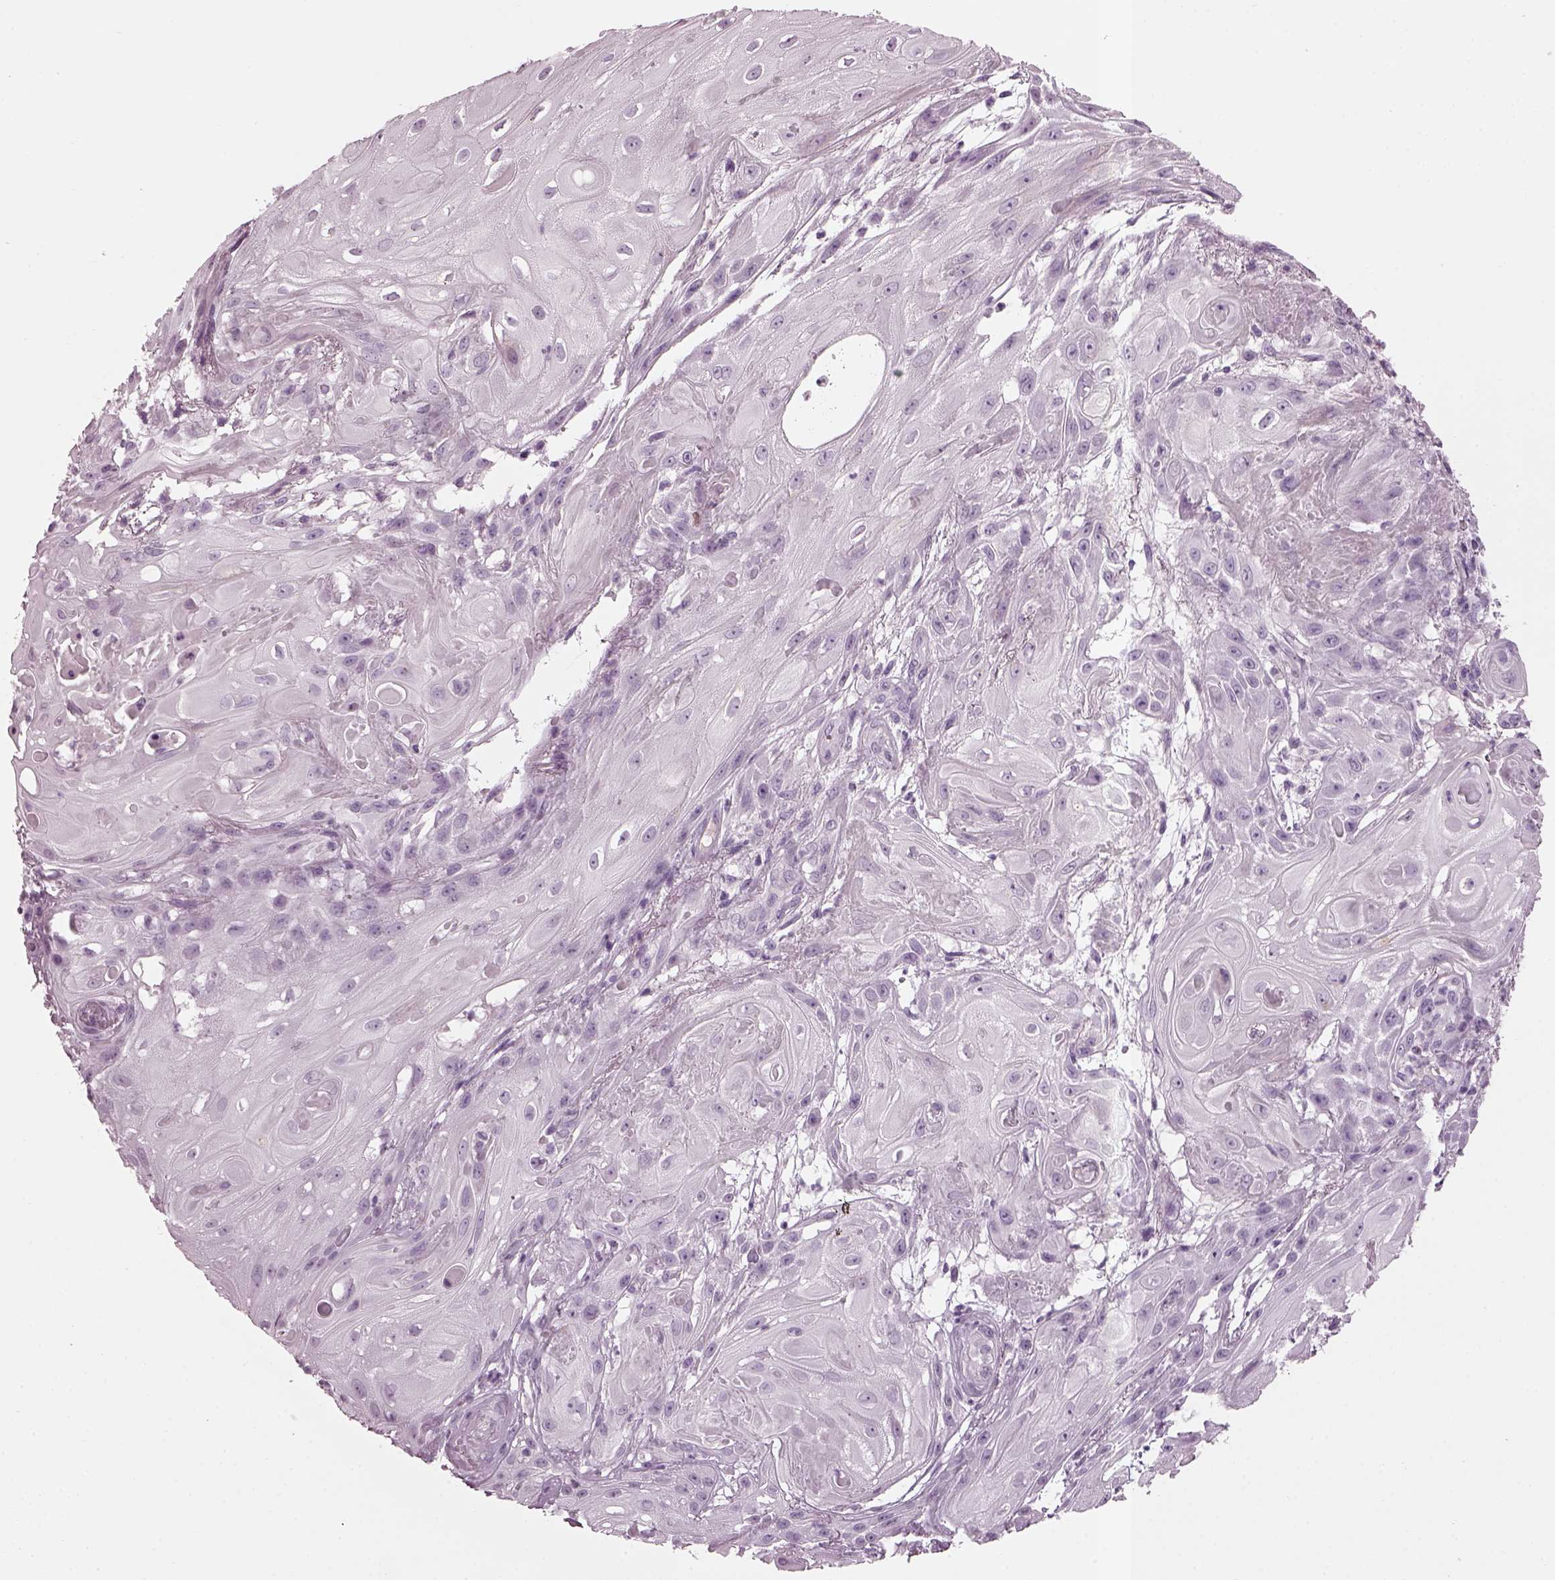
{"staining": {"intensity": "negative", "quantity": "none", "location": "none"}, "tissue": "skin cancer", "cell_type": "Tumor cells", "image_type": "cancer", "snomed": [{"axis": "morphology", "description": "Squamous cell carcinoma, NOS"}, {"axis": "topography", "description": "Skin"}], "caption": "DAB immunohistochemical staining of human squamous cell carcinoma (skin) reveals no significant expression in tumor cells.", "gene": "DPYSL5", "patient": {"sex": "male", "age": 62}}